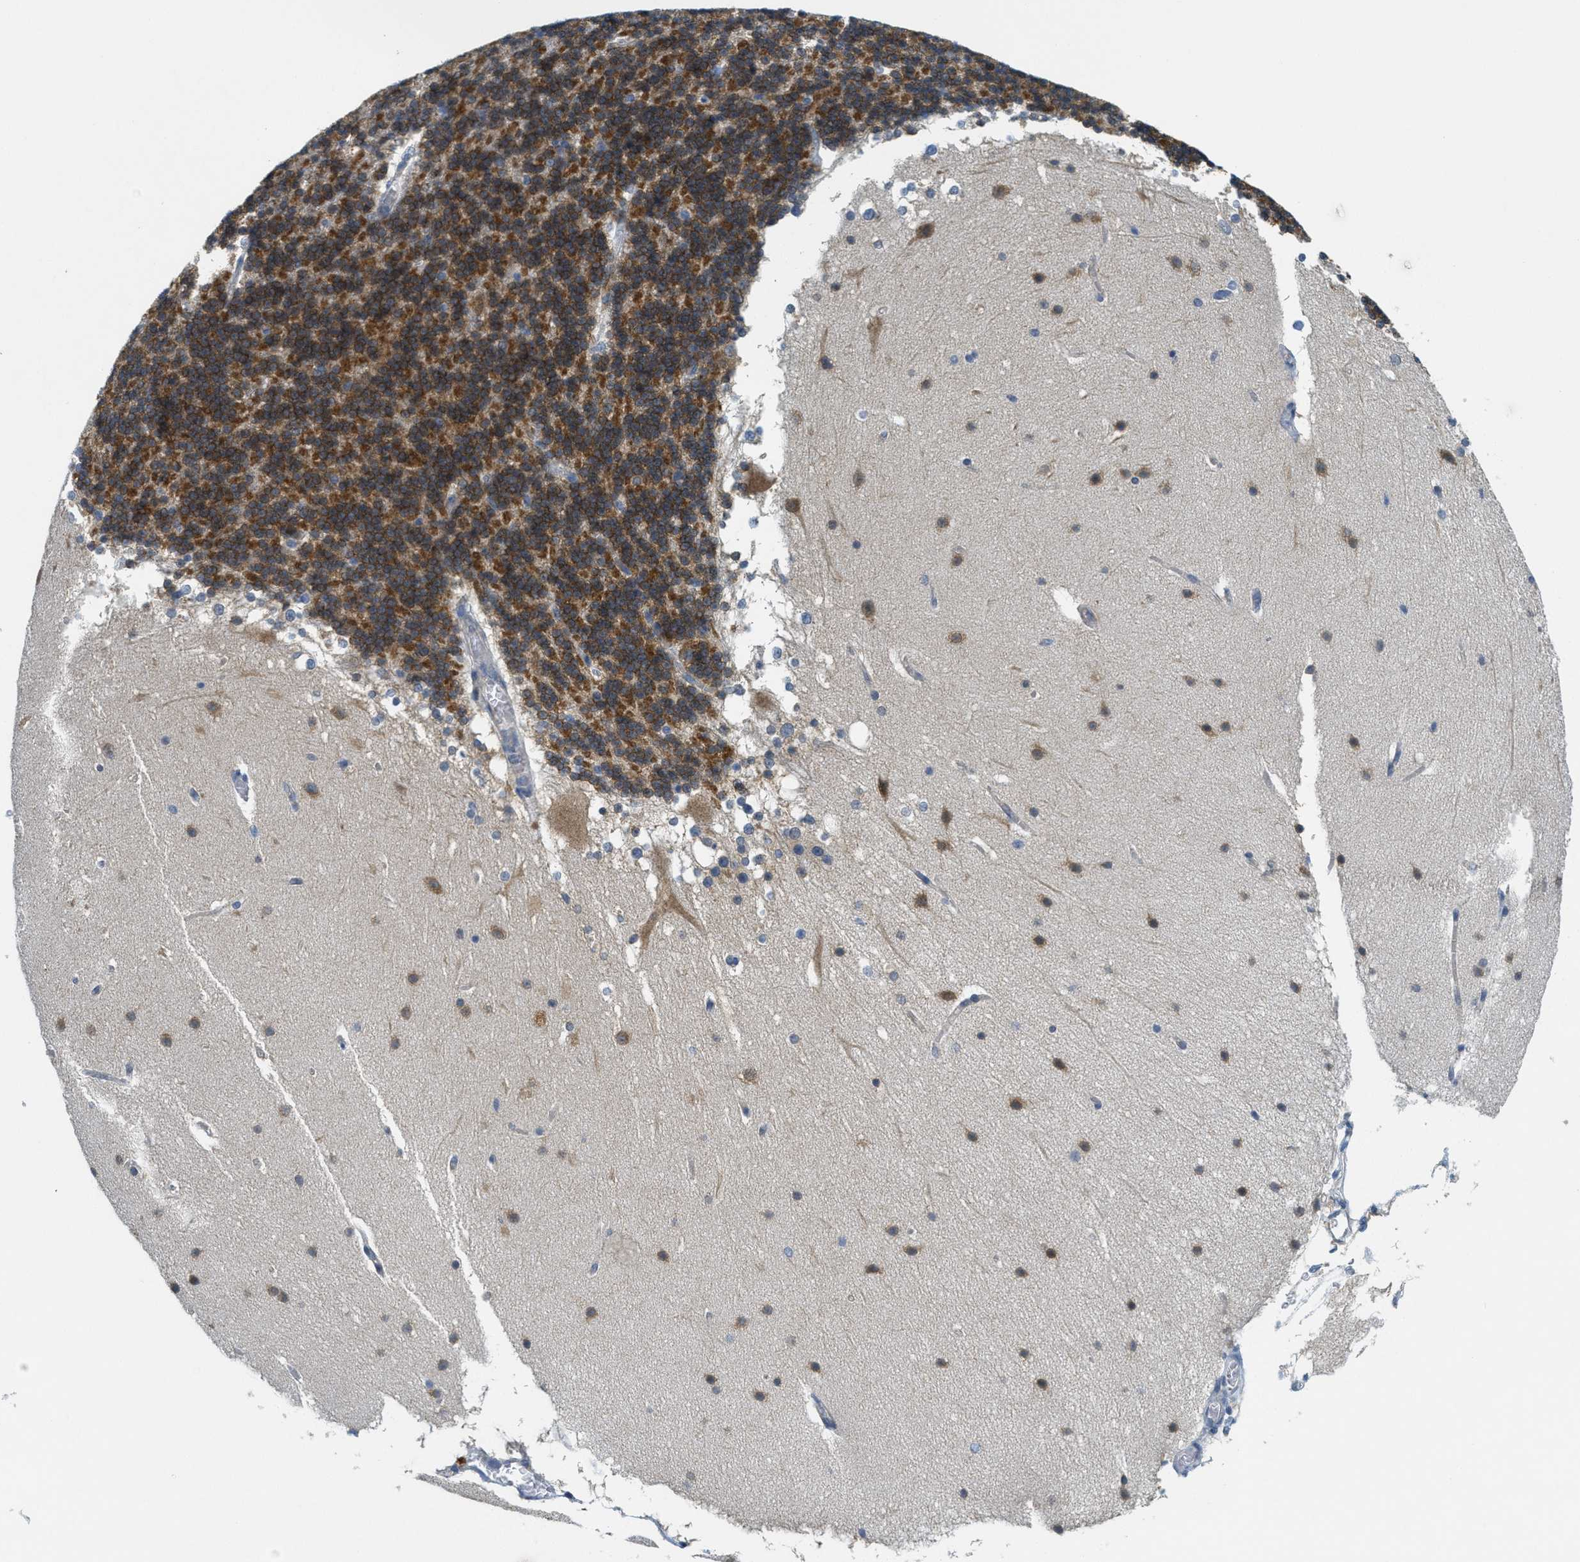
{"staining": {"intensity": "moderate", "quantity": ">75%", "location": "cytoplasmic/membranous"}, "tissue": "cerebellum", "cell_type": "Cells in granular layer", "image_type": "normal", "snomed": [{"axis": "morphology", "description": "Normal tissue, NOS"}, {"axis": "topography", "description": "Cerebellum"}], "caption": "Cells in granular layer exhibit medium levels of moderate cytoplasmic/membranous staining in about >75% of cells in benign cerebellum. The protein is shown in brown color, while the nuclei are stained blue.", "gene": "ZFYVE9", "patient": {"sex": "female", "age": 19}}